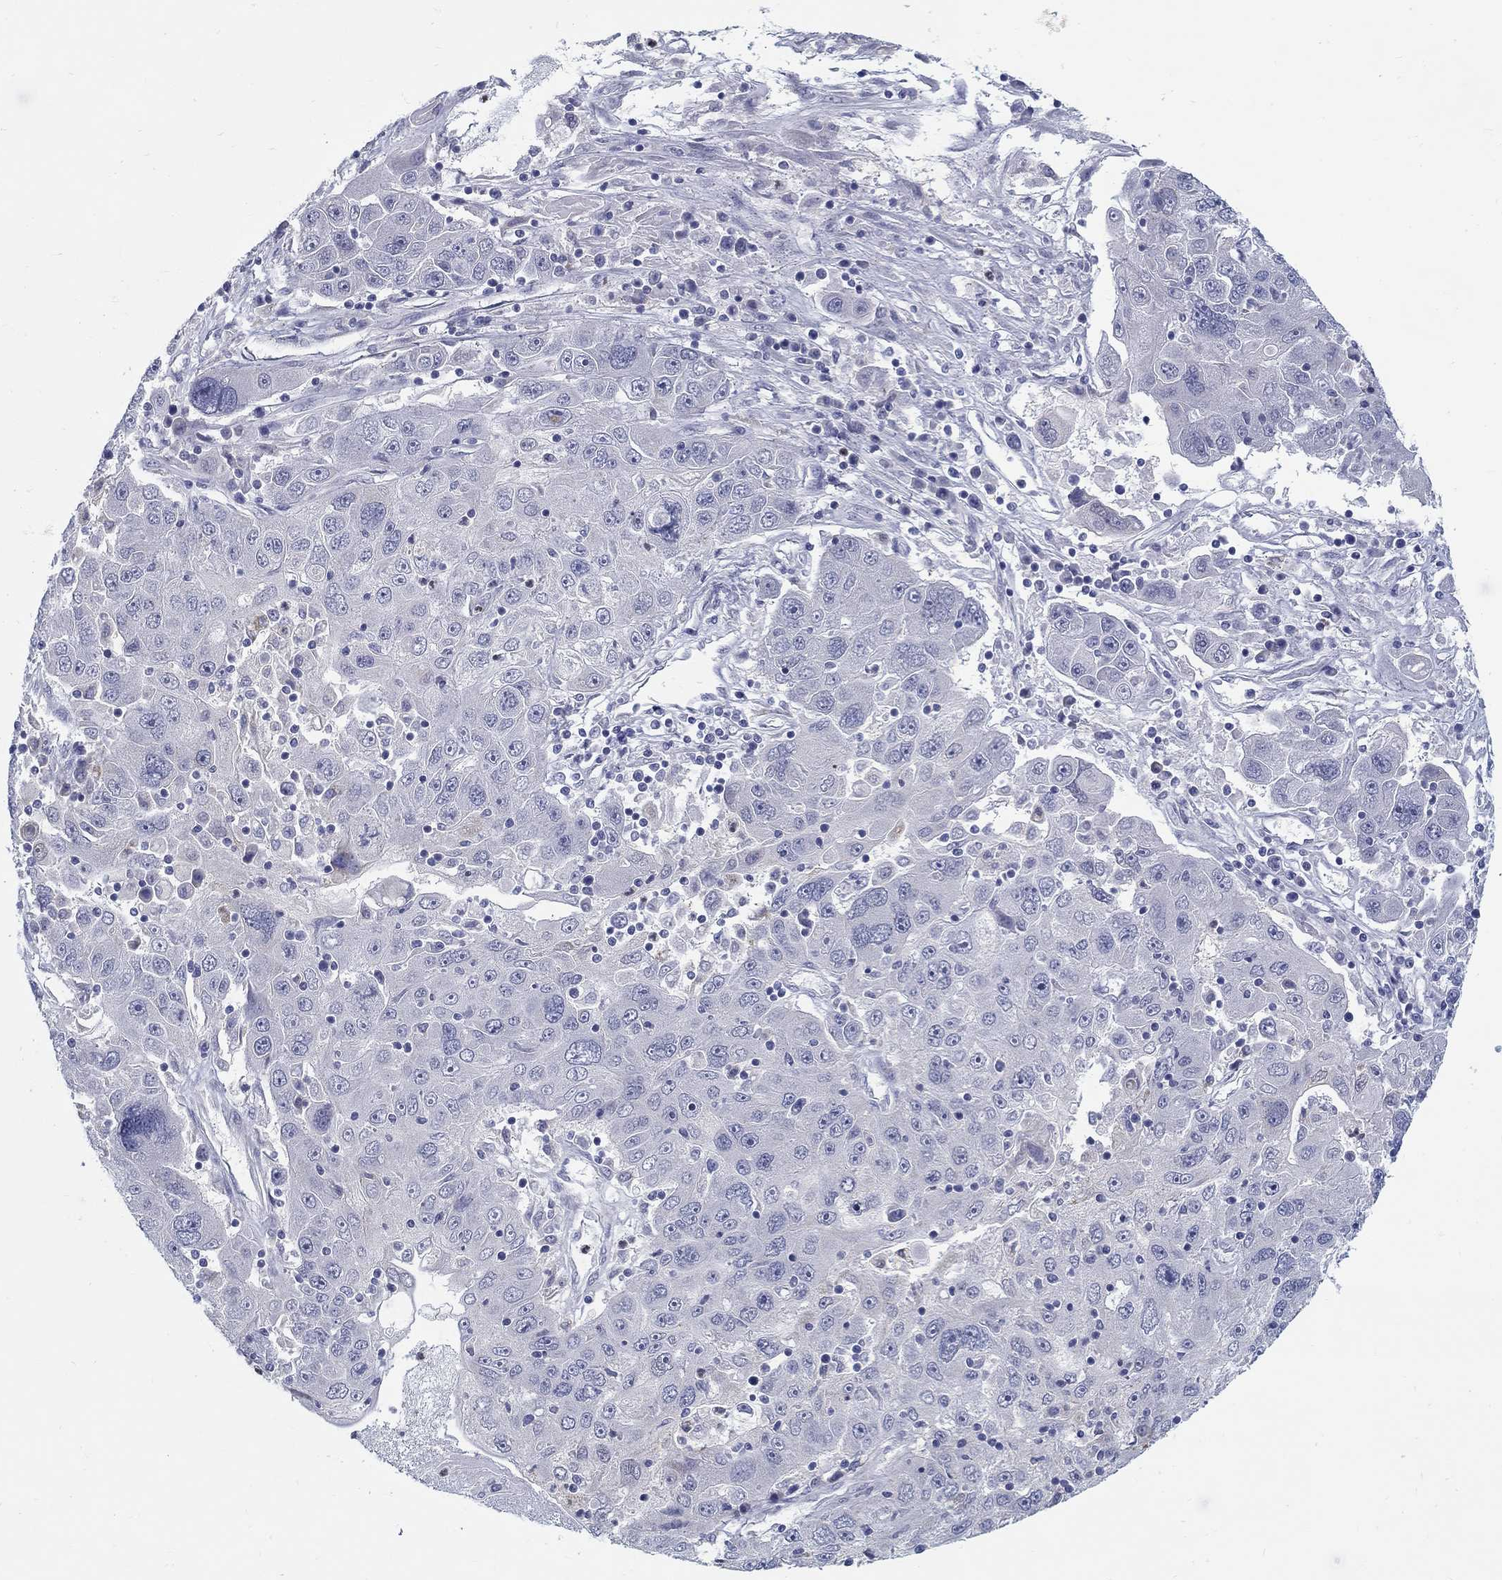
{"staining": {"intensity": "negative", "quantity": "none", "location": "none"}, "tissue": "stomach cancer", "cell_type": "Tumor cells", "image_type": "cancer", "snomed": [{"axis": "morphology", "description": "Adenocarcinoma, NOS"}, {"axis": "topography", "description": "Stomach"}], "caption": "An immunohistochemistry (IHC) micrograph of adenocarcinoma (stomach) is shown. There is no staining in tumor cells of adenocarcinoma (stomach).", "gene": "ABCA4", "patient": {"sex": "male", "age": 56}}